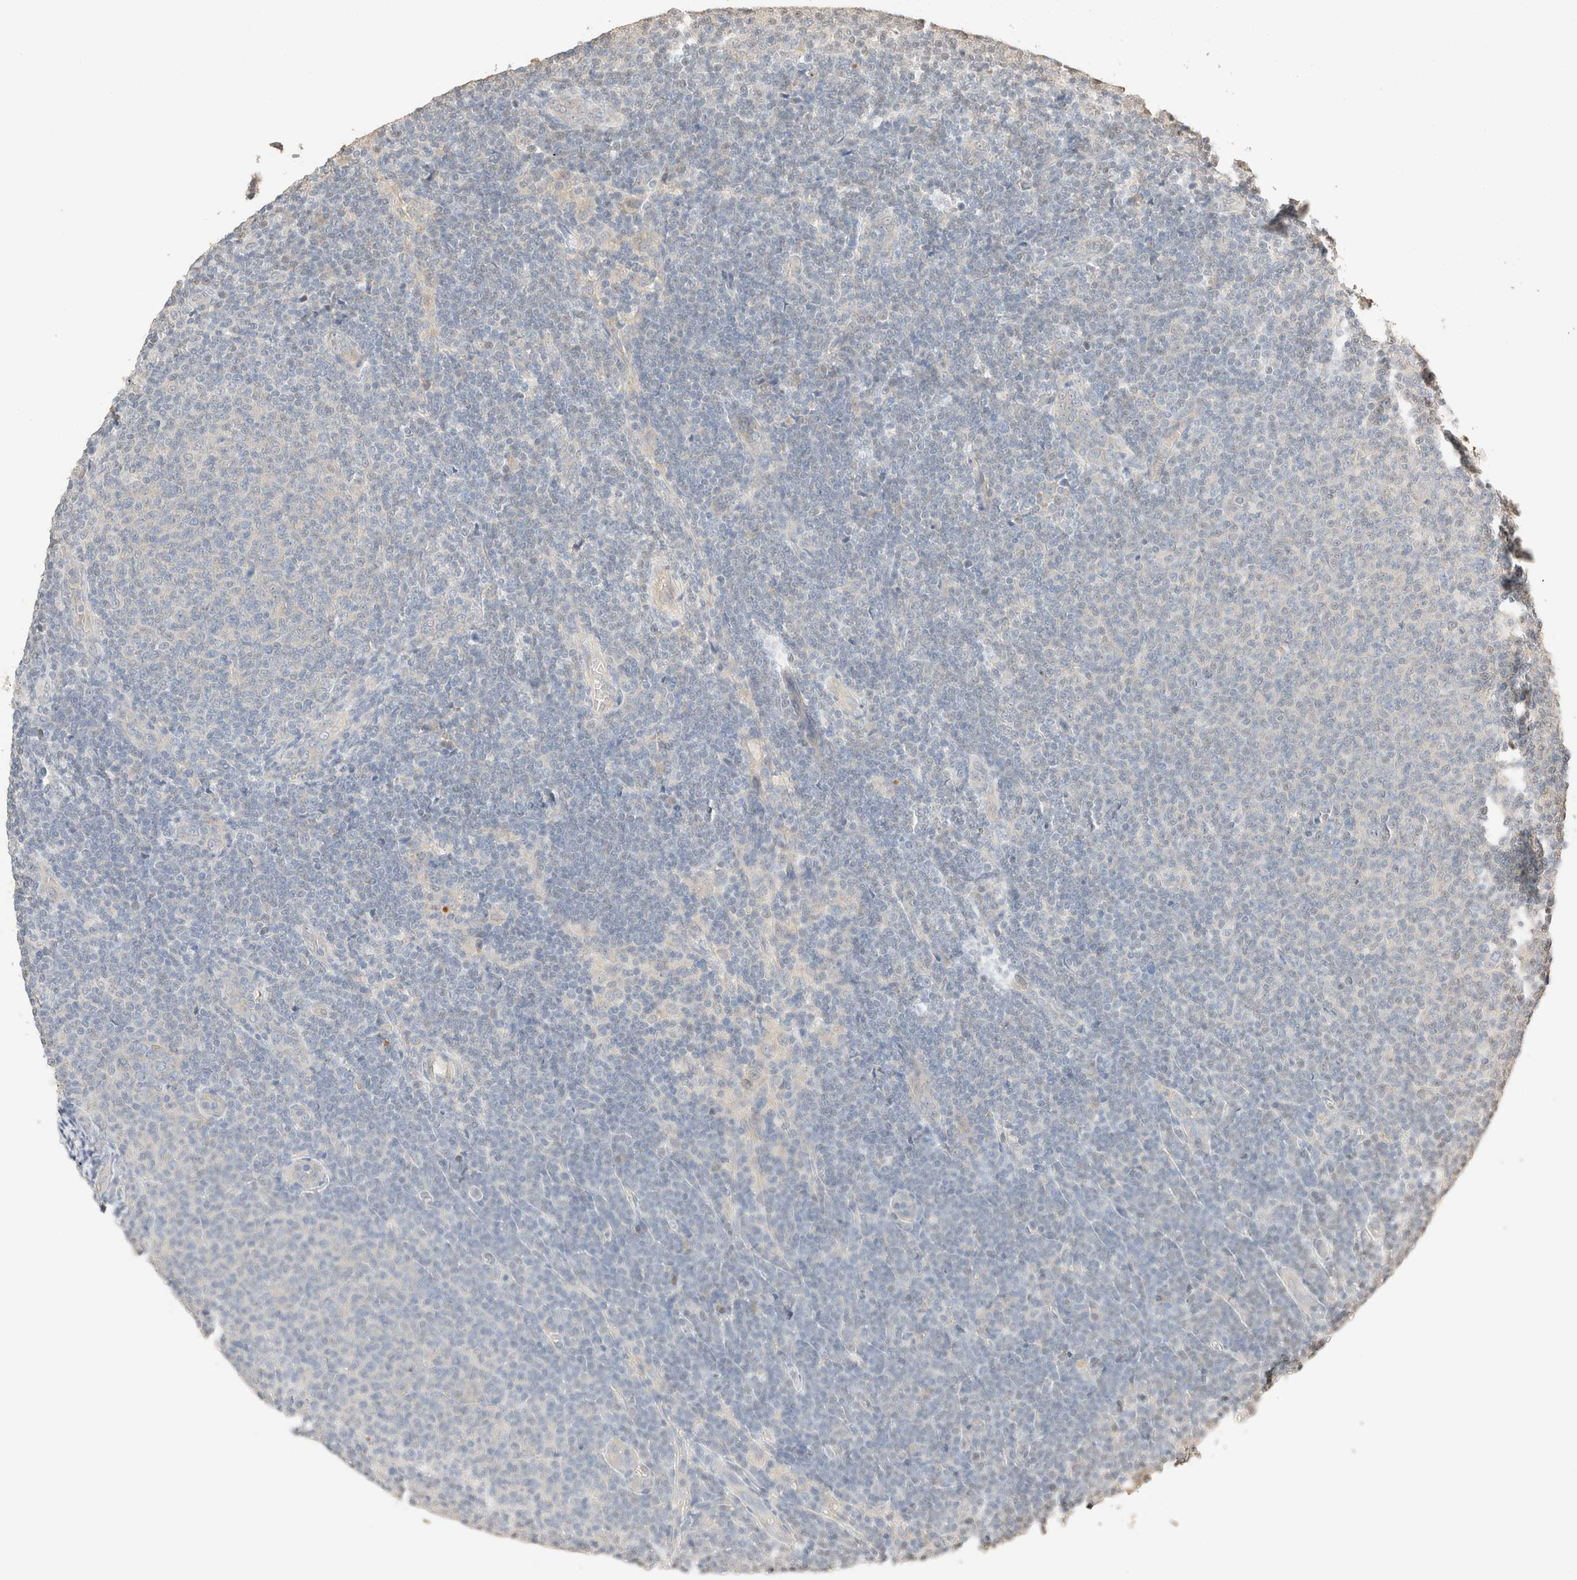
{"staining": {"intensity": "negative", "quantity": "none", "location": "none"}, "tissue": "lymphoma", "cell_type": "Tumor cells", "image_type": "cancer", "snomed": [{"axis": "morphology", "description": "Malignant lymphoma, non-Hodgkin's type, Low grade"}, {"axis": "topography", "description": "Lymph node"}], "caption": "There is no significant expression in tumor cells of lymphoma.", "gene": "TUBD1", "patient": {"sex": "male", "age": 66}}